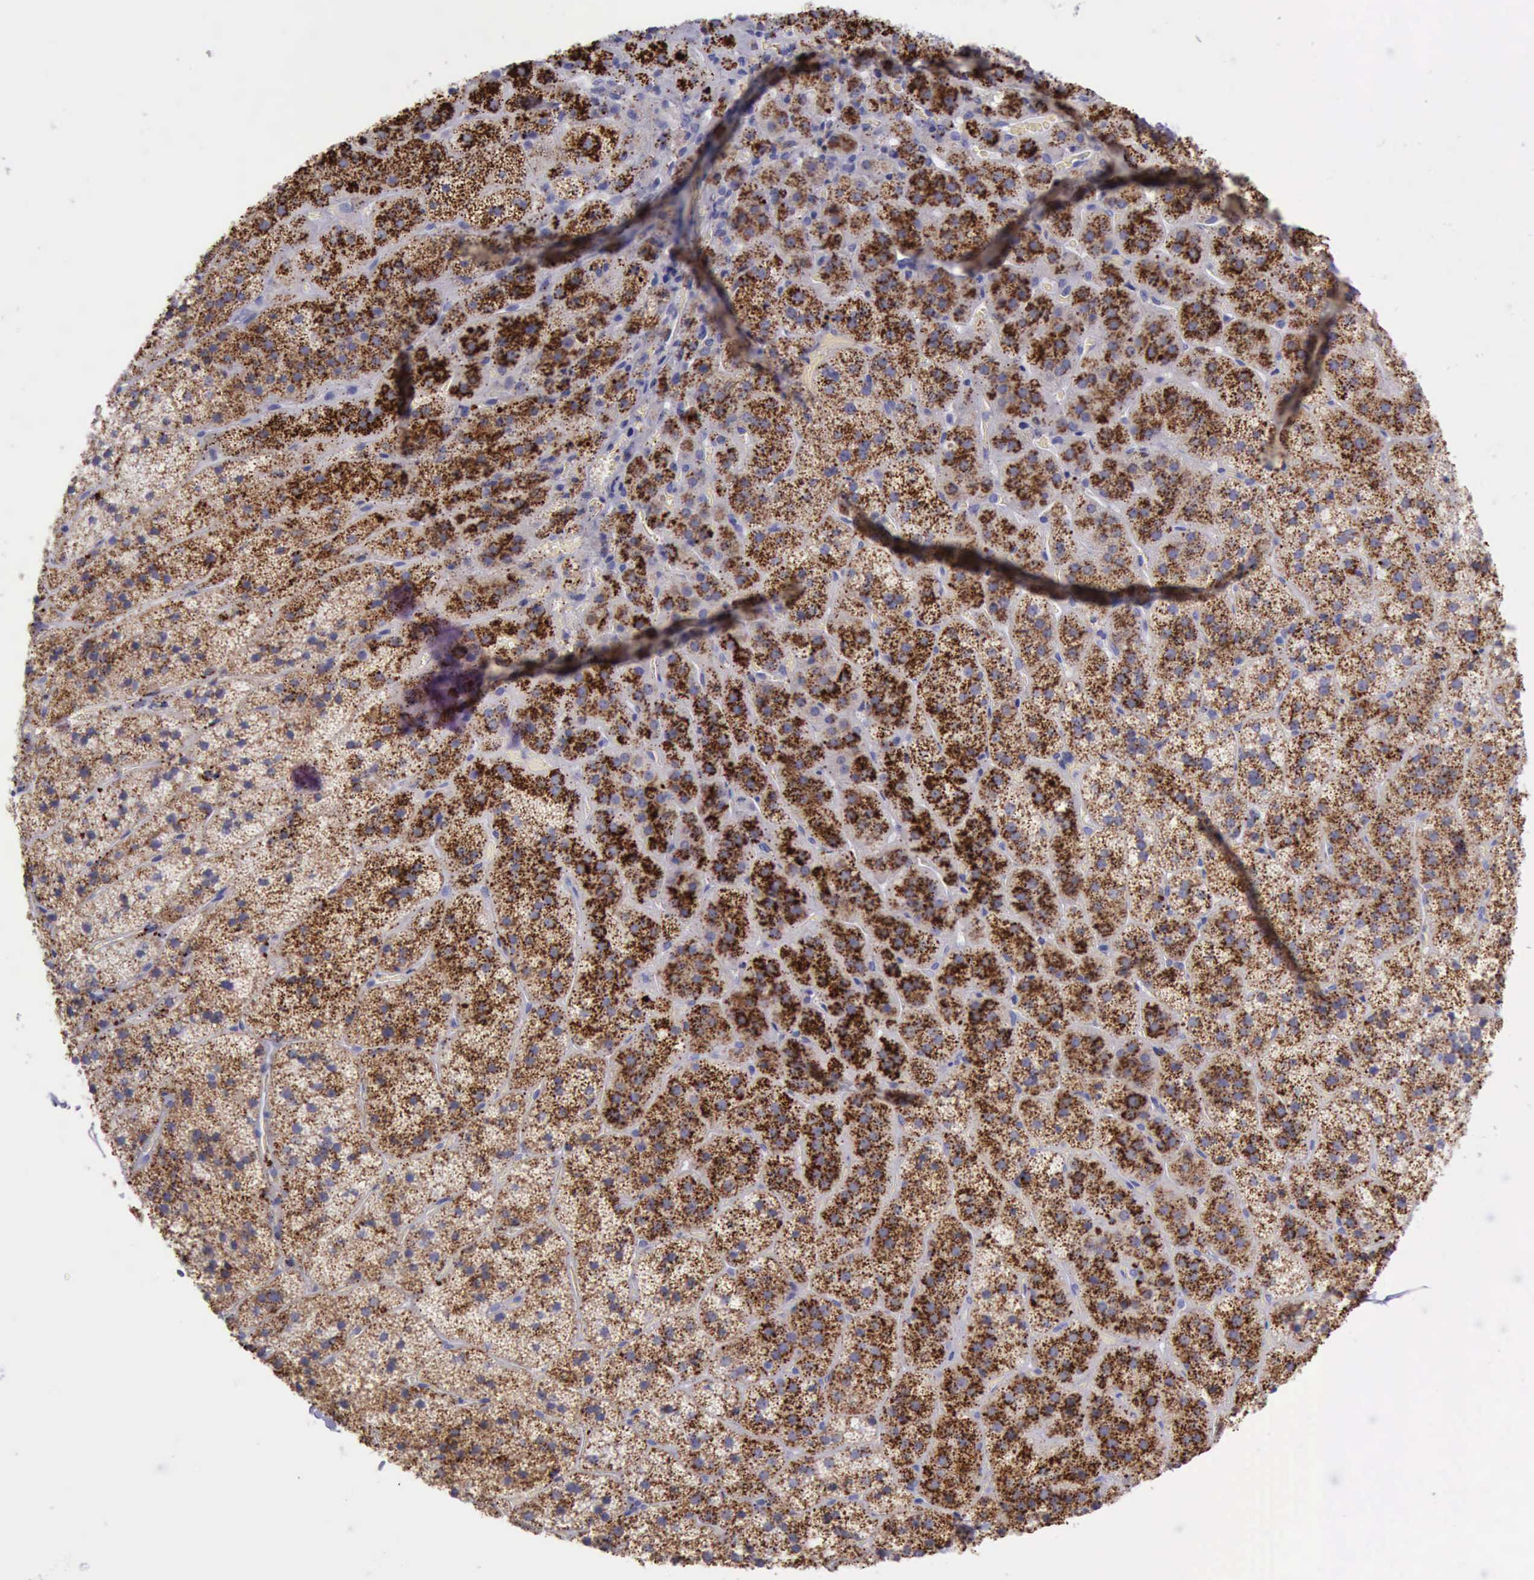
{"staining": {"intensity": "strong", "quantity": ">75%", "location": "cytoplasmic/membranous"}, "tissue": "adrenal gland", "cell_type": "Glandular cells", "image_type": "normal", "snomed": [{"axis": "morphology", "description": "Normal tissue, NOS"}, {"axis": "topography", "description": "Adrenal gland"}], "caption": "Immunohistochemistry photomicrograph of benign adrenal gland stained for a protein (brown), which displays high levels of strong cytoplasmic/membranous staining in approximately >75% of glandular cells.", "gene": "GLA", "patient": {"sex": "female", "age": 44}}